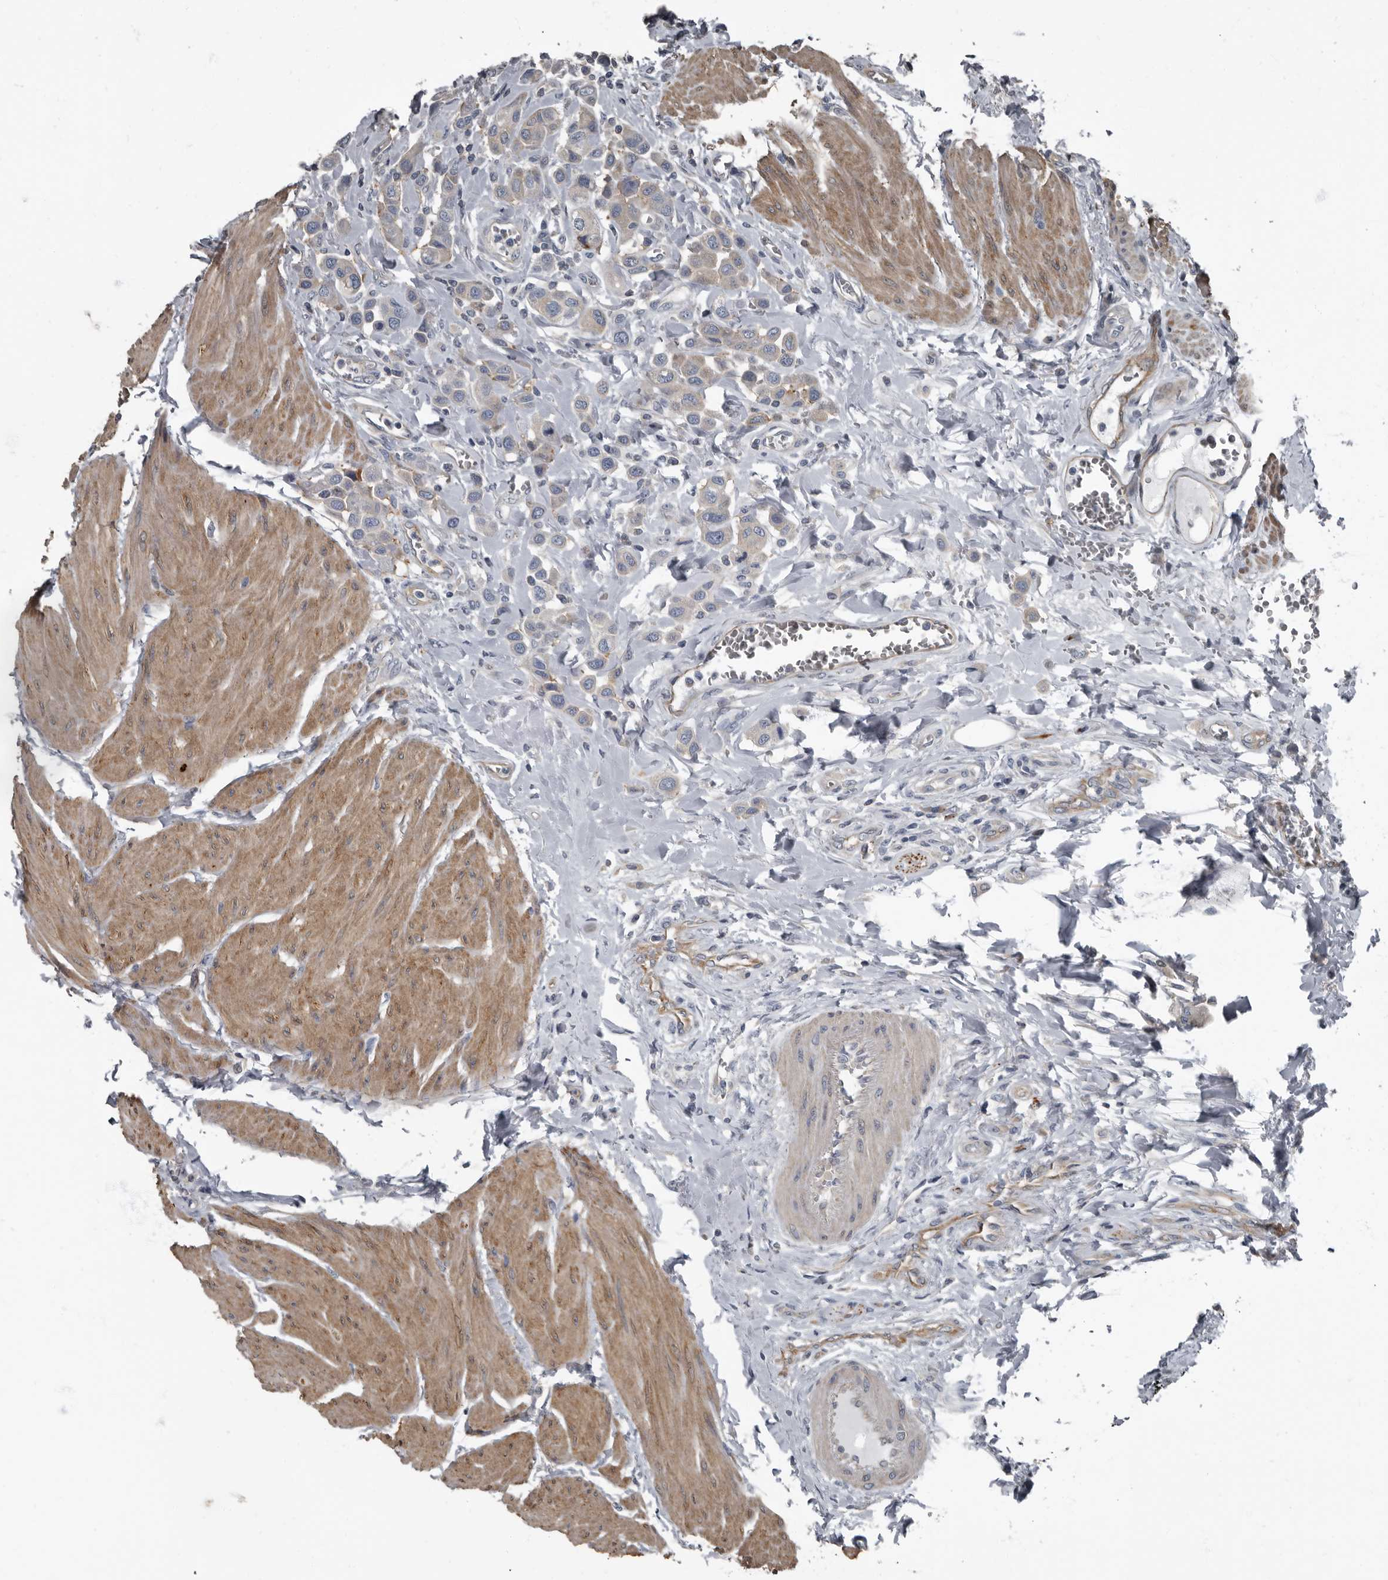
{"staining": {"intensity": "weak", "quantity": "<25%", "location": "cytoplasmic/membranous"}, "tissue": "urothelial cancer", "cell_type": "Tumor cells", "image_type": "cancer", "snomed": [{"axis": "morphology", "description": "Urothelial carcinoma, High grade"}, {"axis": "topography", "description": "Urinary bladder"}], "caption": "Histopathology image shows no significant protein staining in tumor cells of high-grade urothelial carcinoma.", "gene": "TPD52L1", "patient": {"sex": "male", "age": 50}}